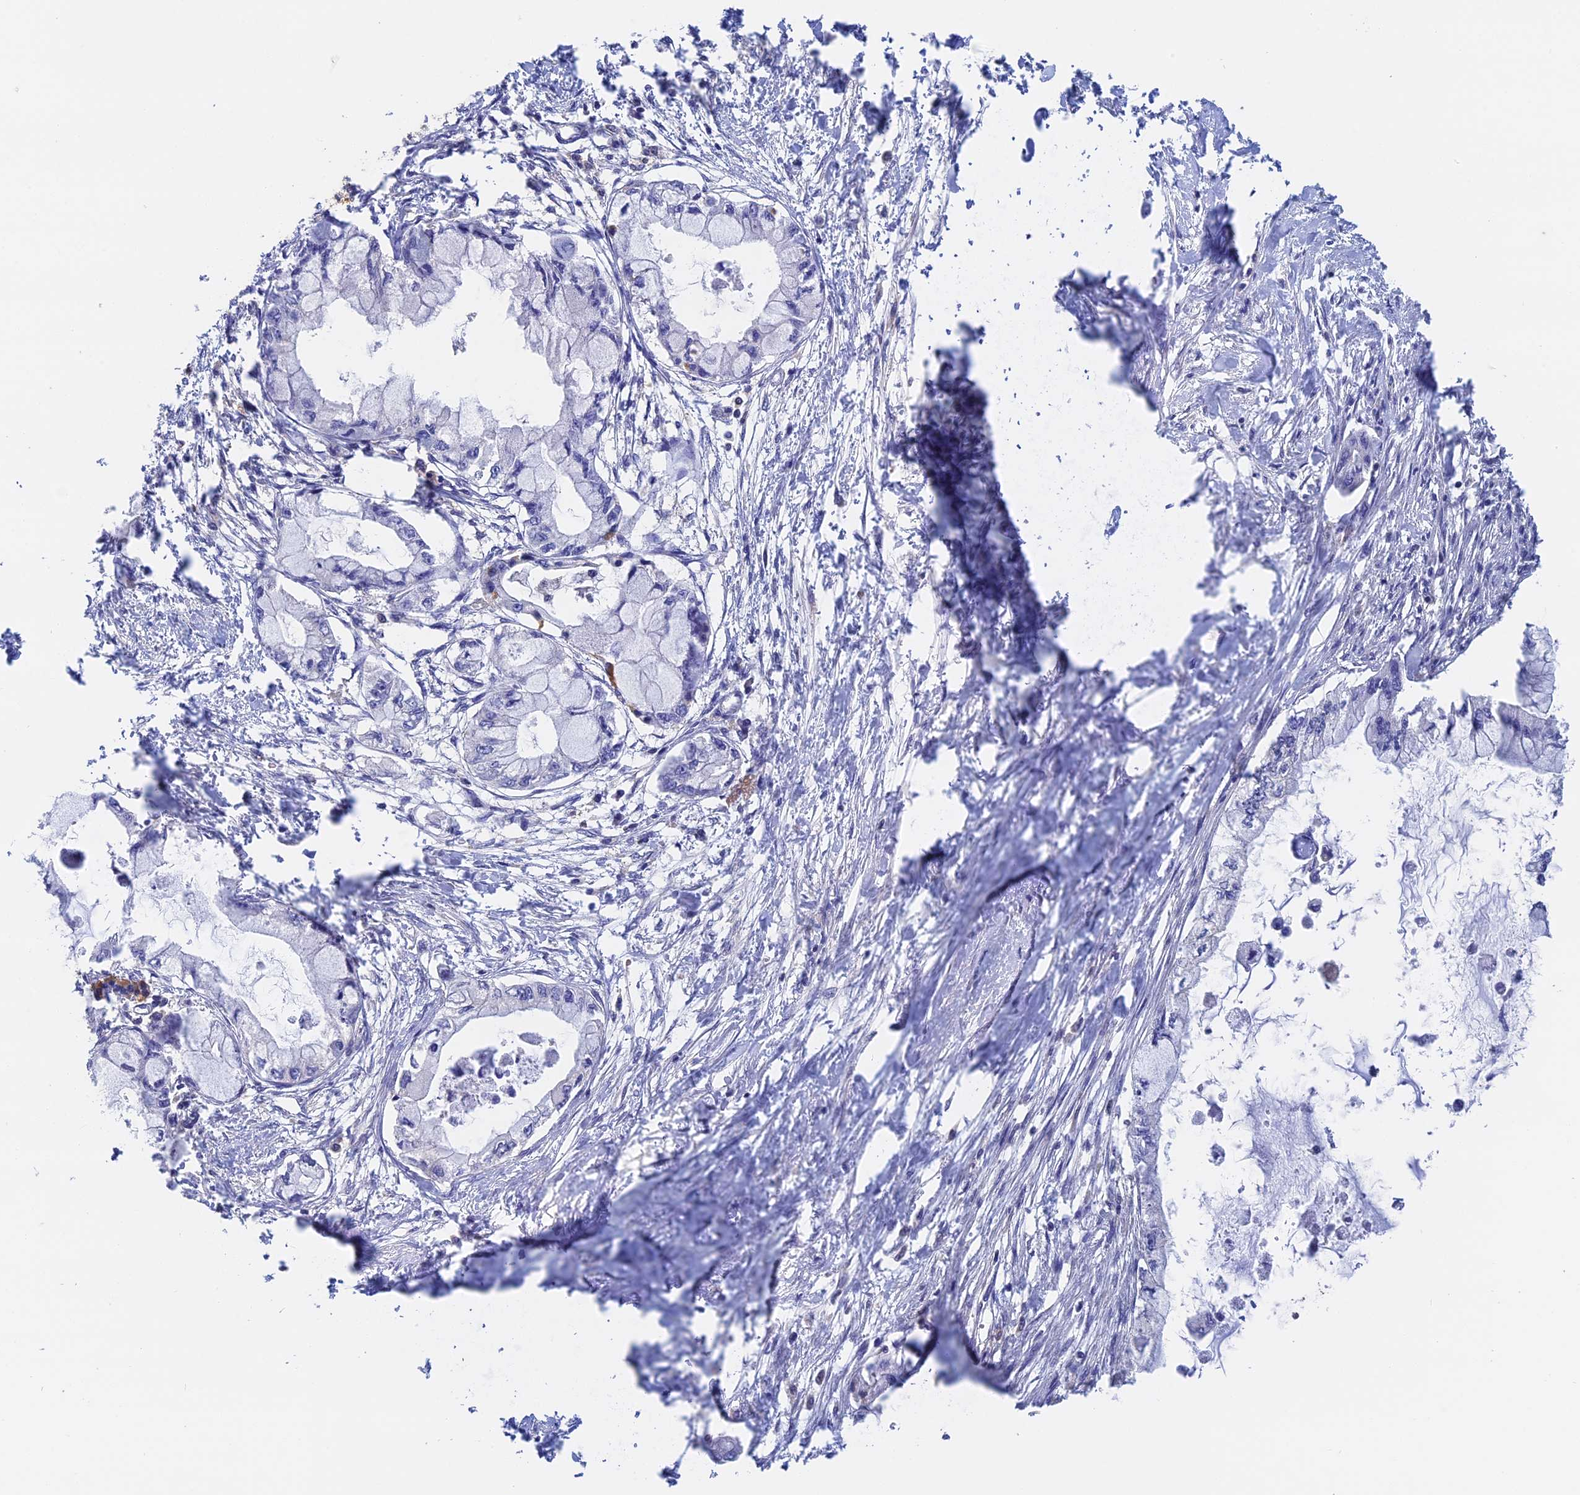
{"staining": {"intensity": "negative", "quantity": "none", "location": "none"}, "tissue": "pancreatic cancer", "cell_type": "Tumor cells", "image_type": "cancer", "snomed": [{"axis": "morphology", "description": "Adenocarcinoma, NOS"}, {"axis": "topography", "description": "Pancreas"}], "caption": "Tumor cells show no significant protein positivity in pancreatic cancer.", "gene": "BLVRA", "patient": {"sex": "male", "age": 48}}